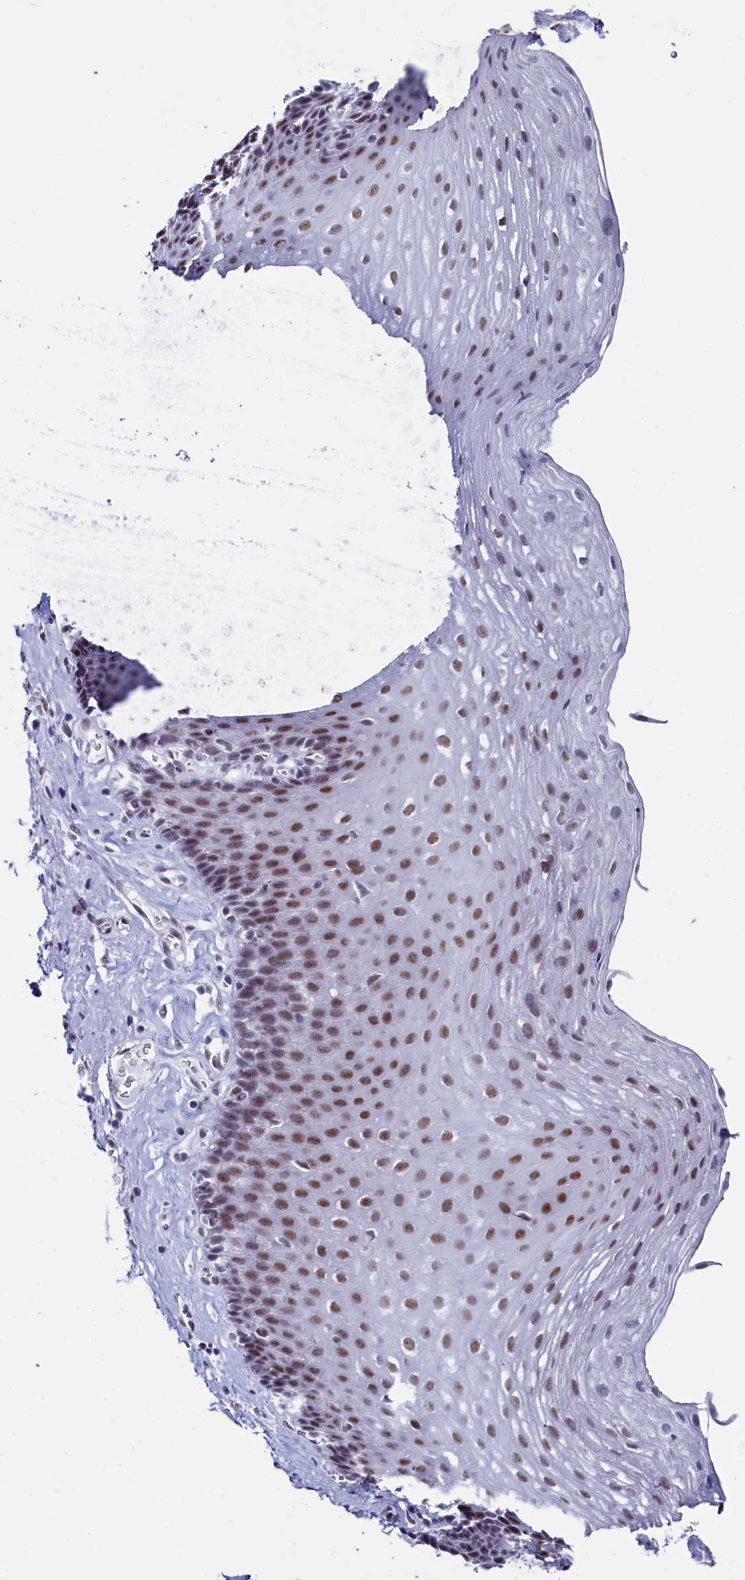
{"staining": {"intensity": "moderate", "quantity": "25%-75%", "location": "nuclear"}, "tissue": "esophagus", "cell_type": "Squamous epithelial cells", "image_type": "normal", "snomed": [{"axis": "morphology", "description": "Normal tissue, NOS"}, {"axis": "topography", "description": "Esophagus"}], "caption": "Immunohistochemical staining of benign esophagus exhibits medium levels of moderate nuclear staining in approximately 25%-75% of squamous epithelial cells.", "gene": "CD2BP2", "patient": {"sex": "female", "age": 66}}